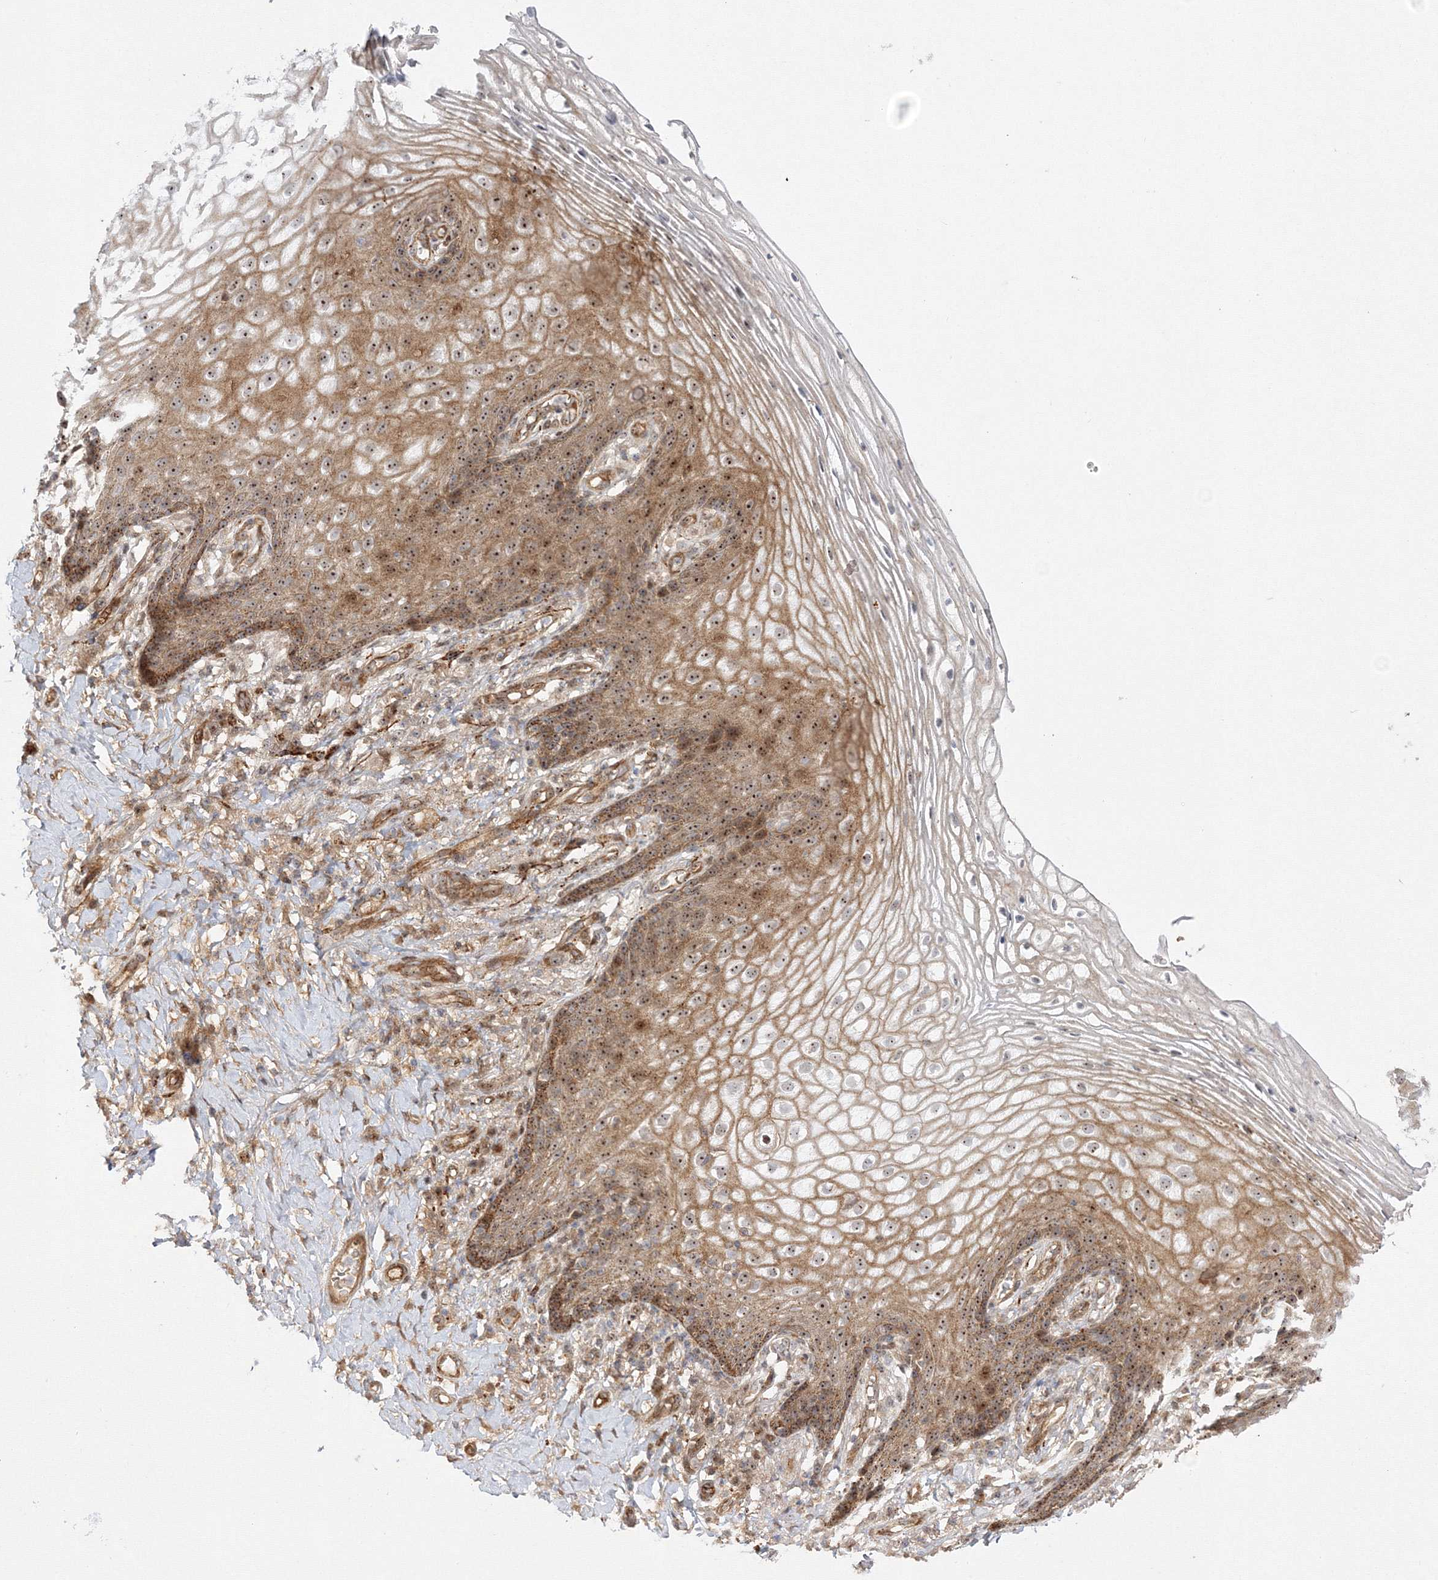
{"staining": {"intensity": "moderate", "quantity": ">75%", "location": "cytoplasmic/membranous,nuclear"}, "tissue": "vagina", "cell_type": "Squamous epithelial cells", "image_type": "normal", "snomed": [{"axis": "morphology", "description": "Normal tissue, NOS"}, {"axis": "topography", "description": "Vagina"}], "caption": "Brown immunohistochemical staining in unremarkable human vagina shows moderate cytoplasmic/membranous,nuclear expression in about >75% of squamous epithelial cells.", "gene": "NPM3", "patient": {"sex": "female", "age": 60}}